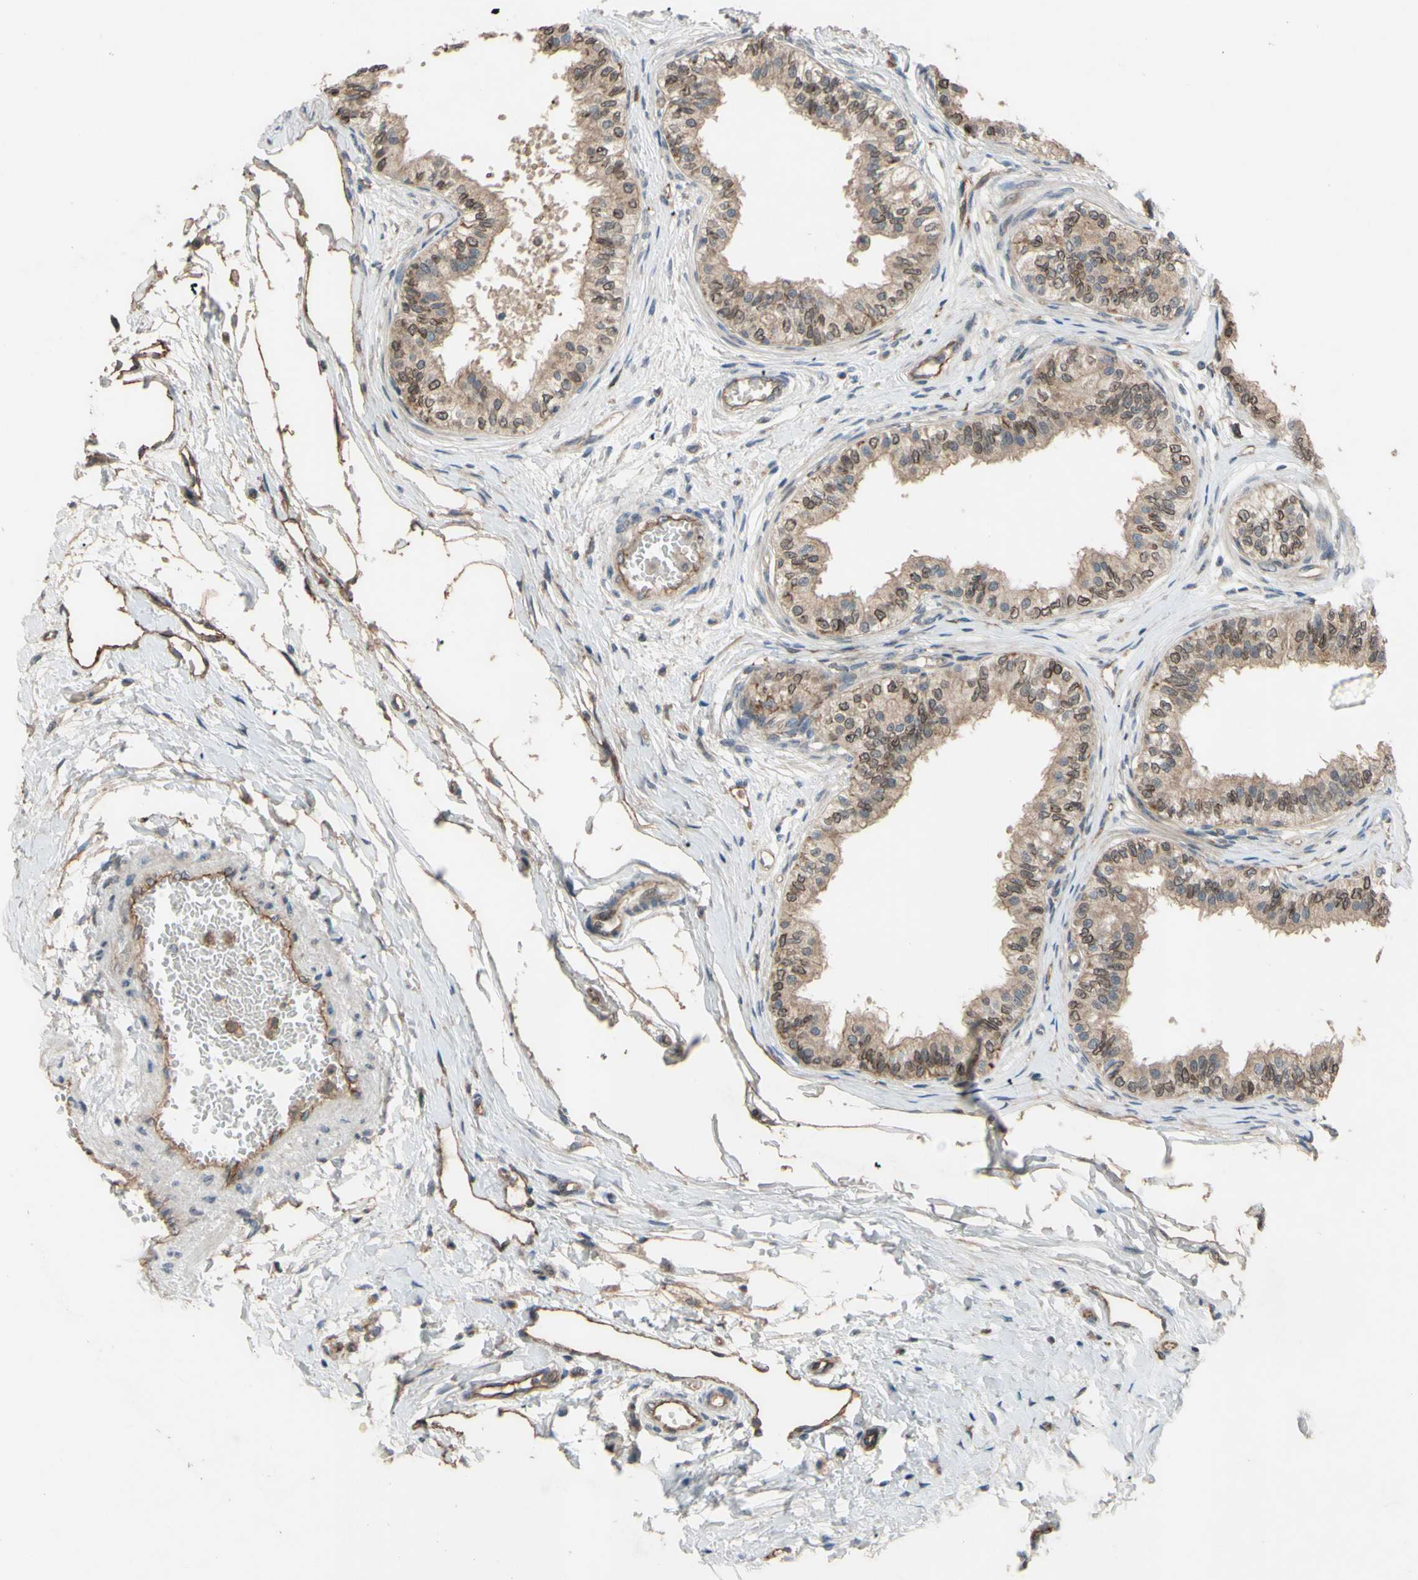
{"staining": {"intensity": "moderate", "quantity": ">75%", "location": "cytoplasmic/membranous,nuclear"}, "tissue": "epididymis", "cell_type": "Glandular cells", "image_type": "normal", "snomed": [{"axis": "morphology", "description": "Normal tissue, NOS"}, {"axis": "morphology", "description": "Adenocarcinoma, metastatic, NOS"}, {"axis": "topography", "description": "Testis"}, {"axis": "topography", "description": "Epididymis"}], "caption": "Immunohistochemical staining of normal epididymis shows moderate cytoplasmic/membranous,nuclear protein positivity in about >75% of glandular cells.", "gene": "SHROOM4", "patient": {"sex": "male", "age": 26}}